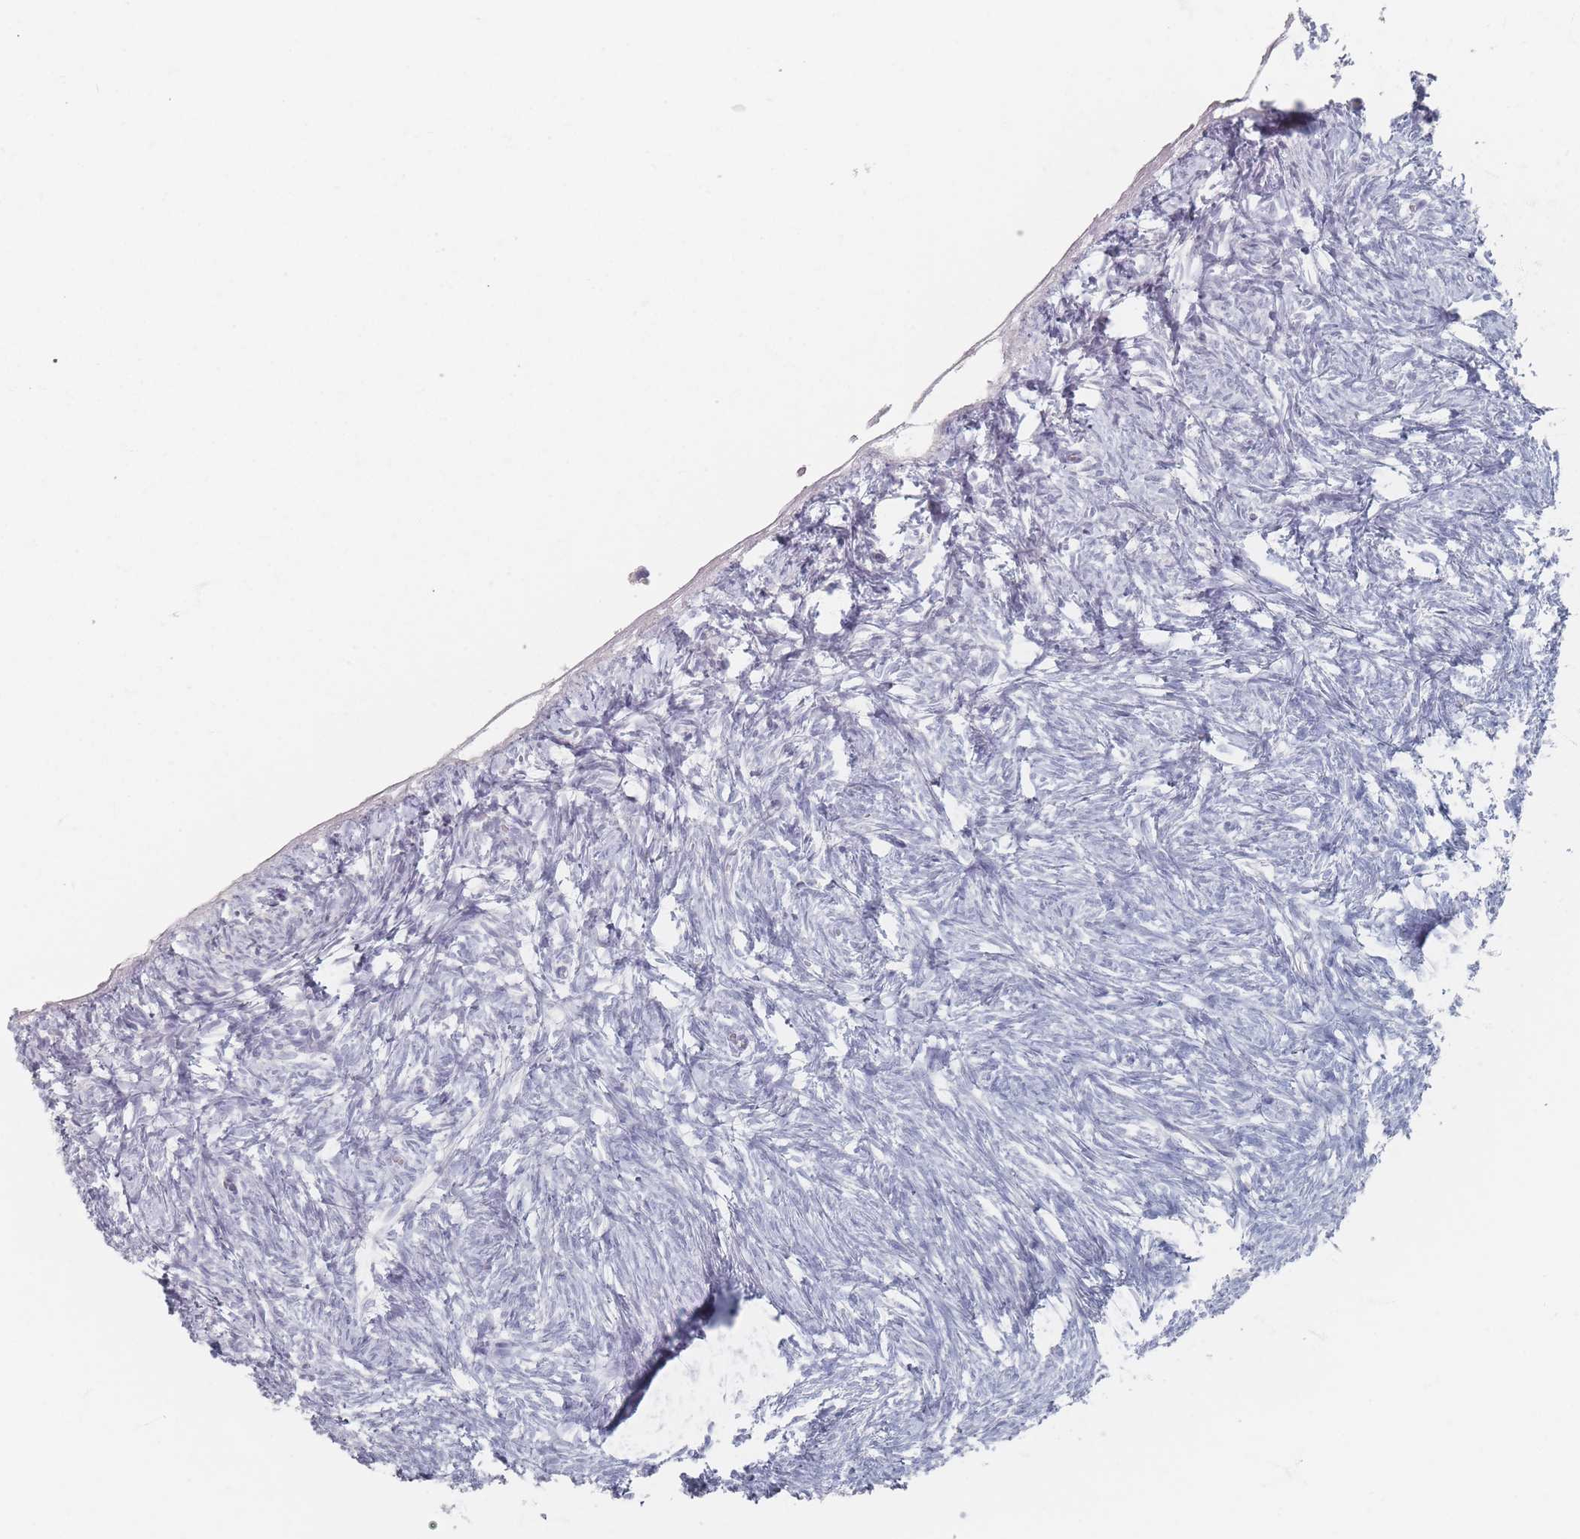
{"staining": {"intensity": "negative", "quantity": "none", "location": "none"}, "tissue": "ovary", "cell_type": "Follicle cells", "image_type": "normal", "snomed": [{"axis": "morphology", "description": "Normal tissue, NOS"}, {"axis": "topography", "description": "Ovary"}], "caption": "Immunohistochemical staining of benign human ovary demonstrates no significant staining in follicle cells. (IHC, brightfield microscopy, high magnification).", "gene": "CD37", "patient": {"sex": "female", "age": 51}}